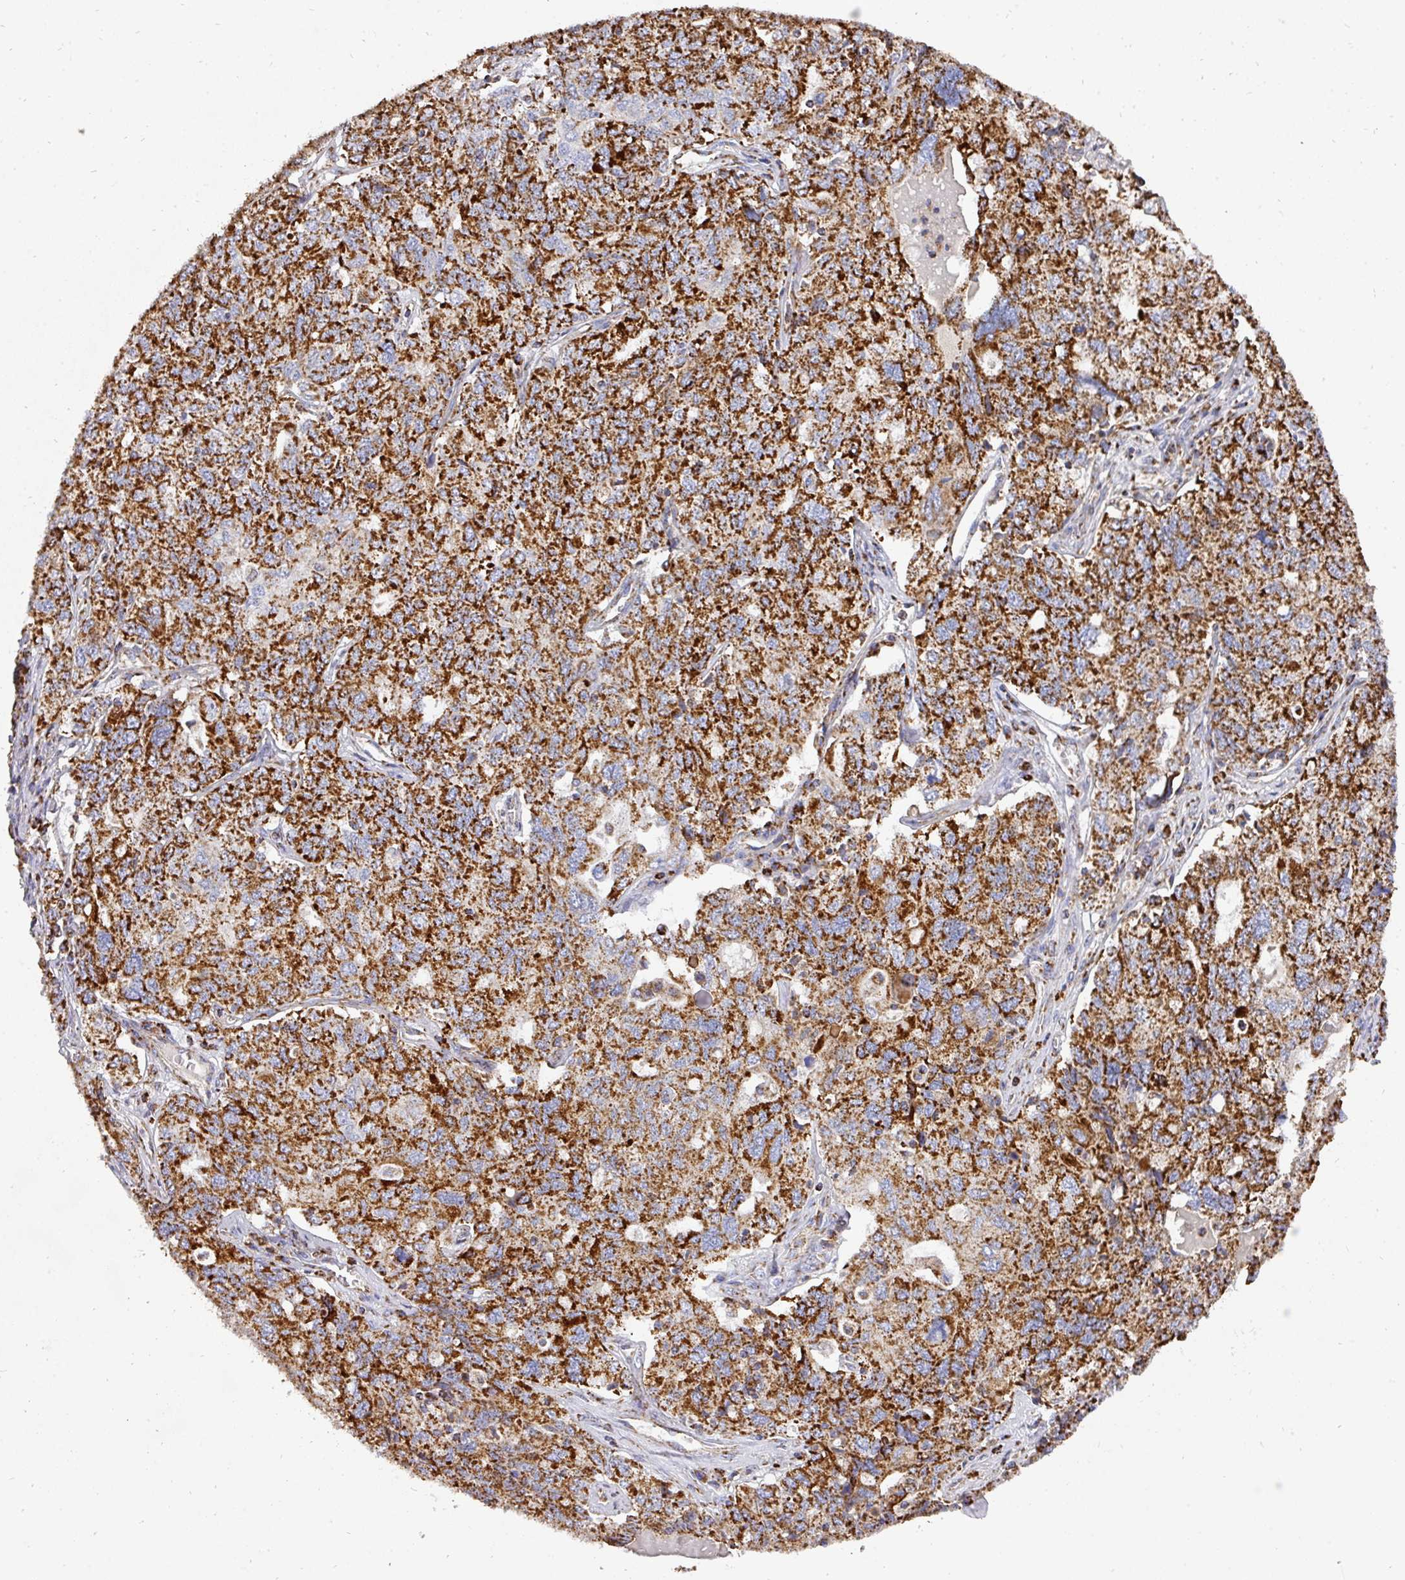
{"staining": {"intensity": "strong", "quantity": ">75%", "location": "cytoplasmic/membranous"}, "tissue": "ovarian cancer", "cell_type": "Tumor cells", "image_type": "cancer", "snomed": [{"axis": "morphology", "description": "Carcinoma, endometroid"}, {"axis": "topography", "description": "Ovary"}], "caption": "Immunohistochemical staining of ovarian cancer (endometroid carcinoma) demonstrates high levels of strong cytoplasmic/membranous staining in about >75% of tumor cells. The staining was performed using DAB (3,3'-diaminobenzidine) to visualize the protein expression in brown, while the nuclei were stained in blue with hematoxylin (Magnification: 20x).", "gene": "UQCRFS1", "patient": {"sex": "female", "age": 62}}